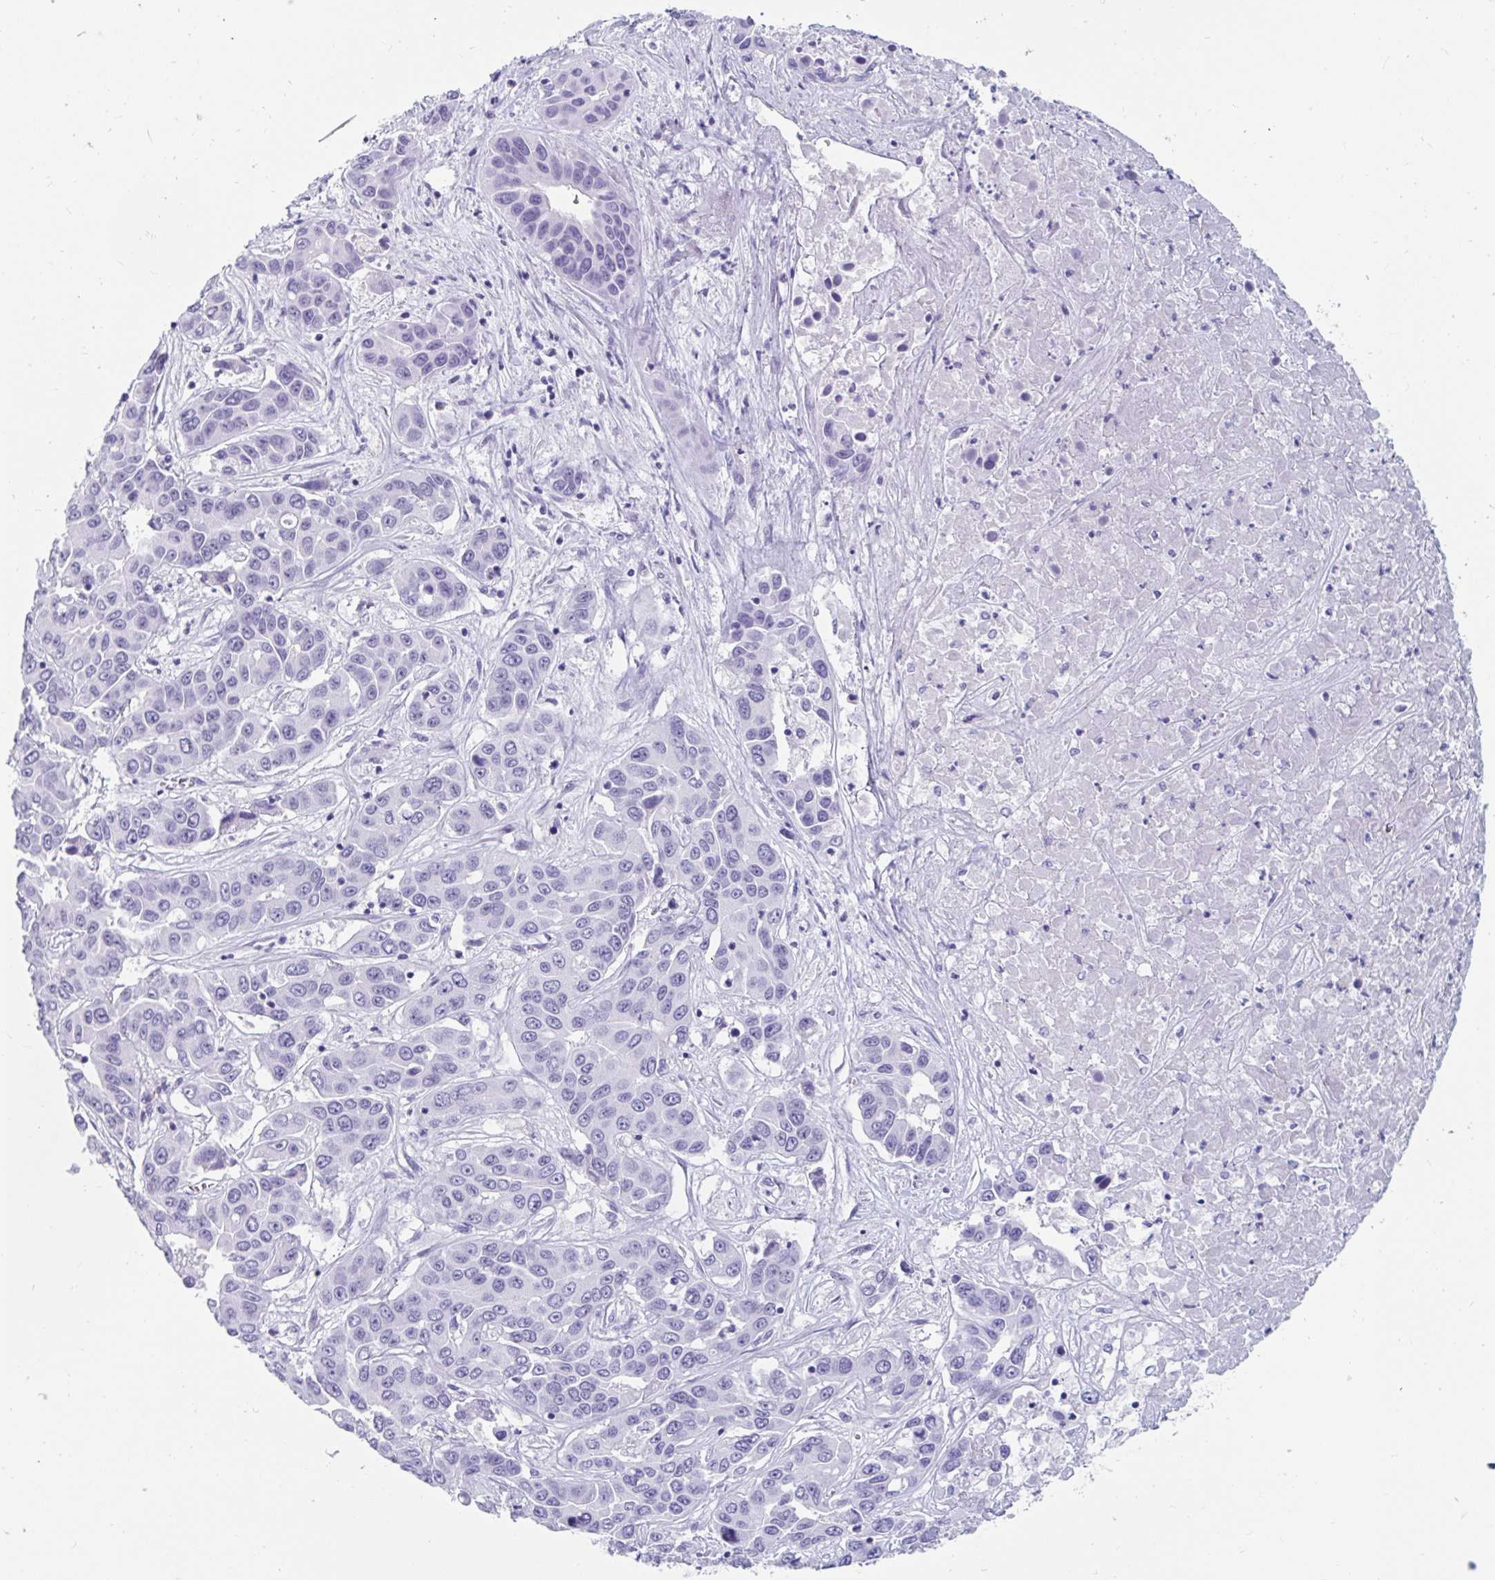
{"staining": {"intensity": "negative", "quantity": "none", "location": "none"}, "tissue": "liver cancer", "cell_type": "Tumor cells", "image_type": "cancer", "snomed": [{"axis": "morphology", "description": "Cholangiocarcinoma"}, {"axis": "topography", "description": "Liver"}], "caption": "Immunohistochemistry (IHC) of human liver cancer demonstrates no positivity in tumor cells.", "gene": "GKN2", "patient": {"sex": "female", "age": 52}}